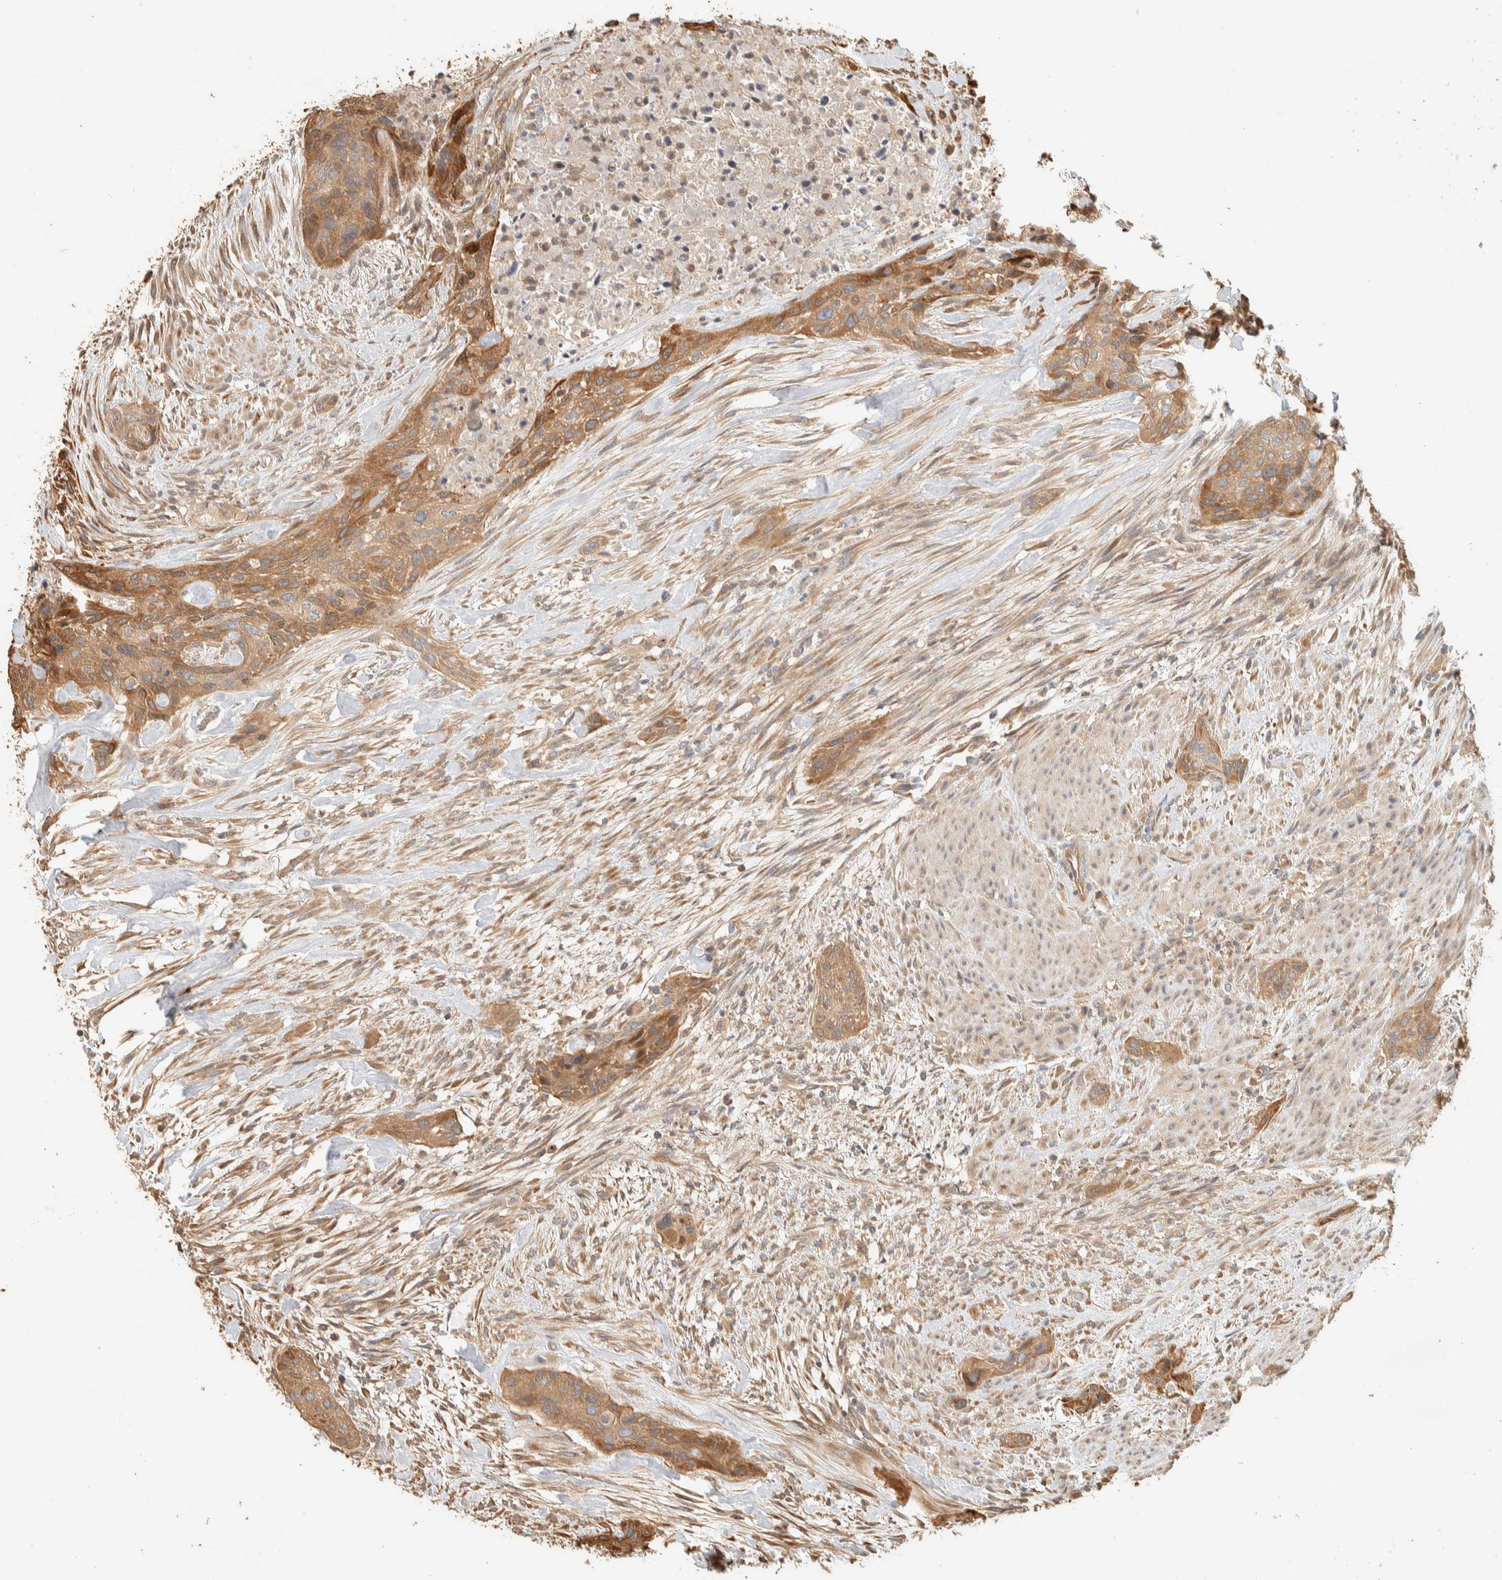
{"staining": {"intensity": "moderate", "quantity": ">75%", "location": "cytoplasmic/membranous"}, "tissue": "urothelial cancer", "cell_type": "Tumor cells", "image_type": "cancer", "snomed": [{"axis": "morphology", "description": "Urothelial carcinoma, High grade"}, {"axis": "topography", "description": "Urinary bladder"}], "caption": "The immunohistochemical stain shows moderate cytoplasmic/membranous positivity in tumor cells of high-grade urothelial carcinoma tissue.", "gene": "EXOC7", "patient": {"sex": "male", "age": 35}}